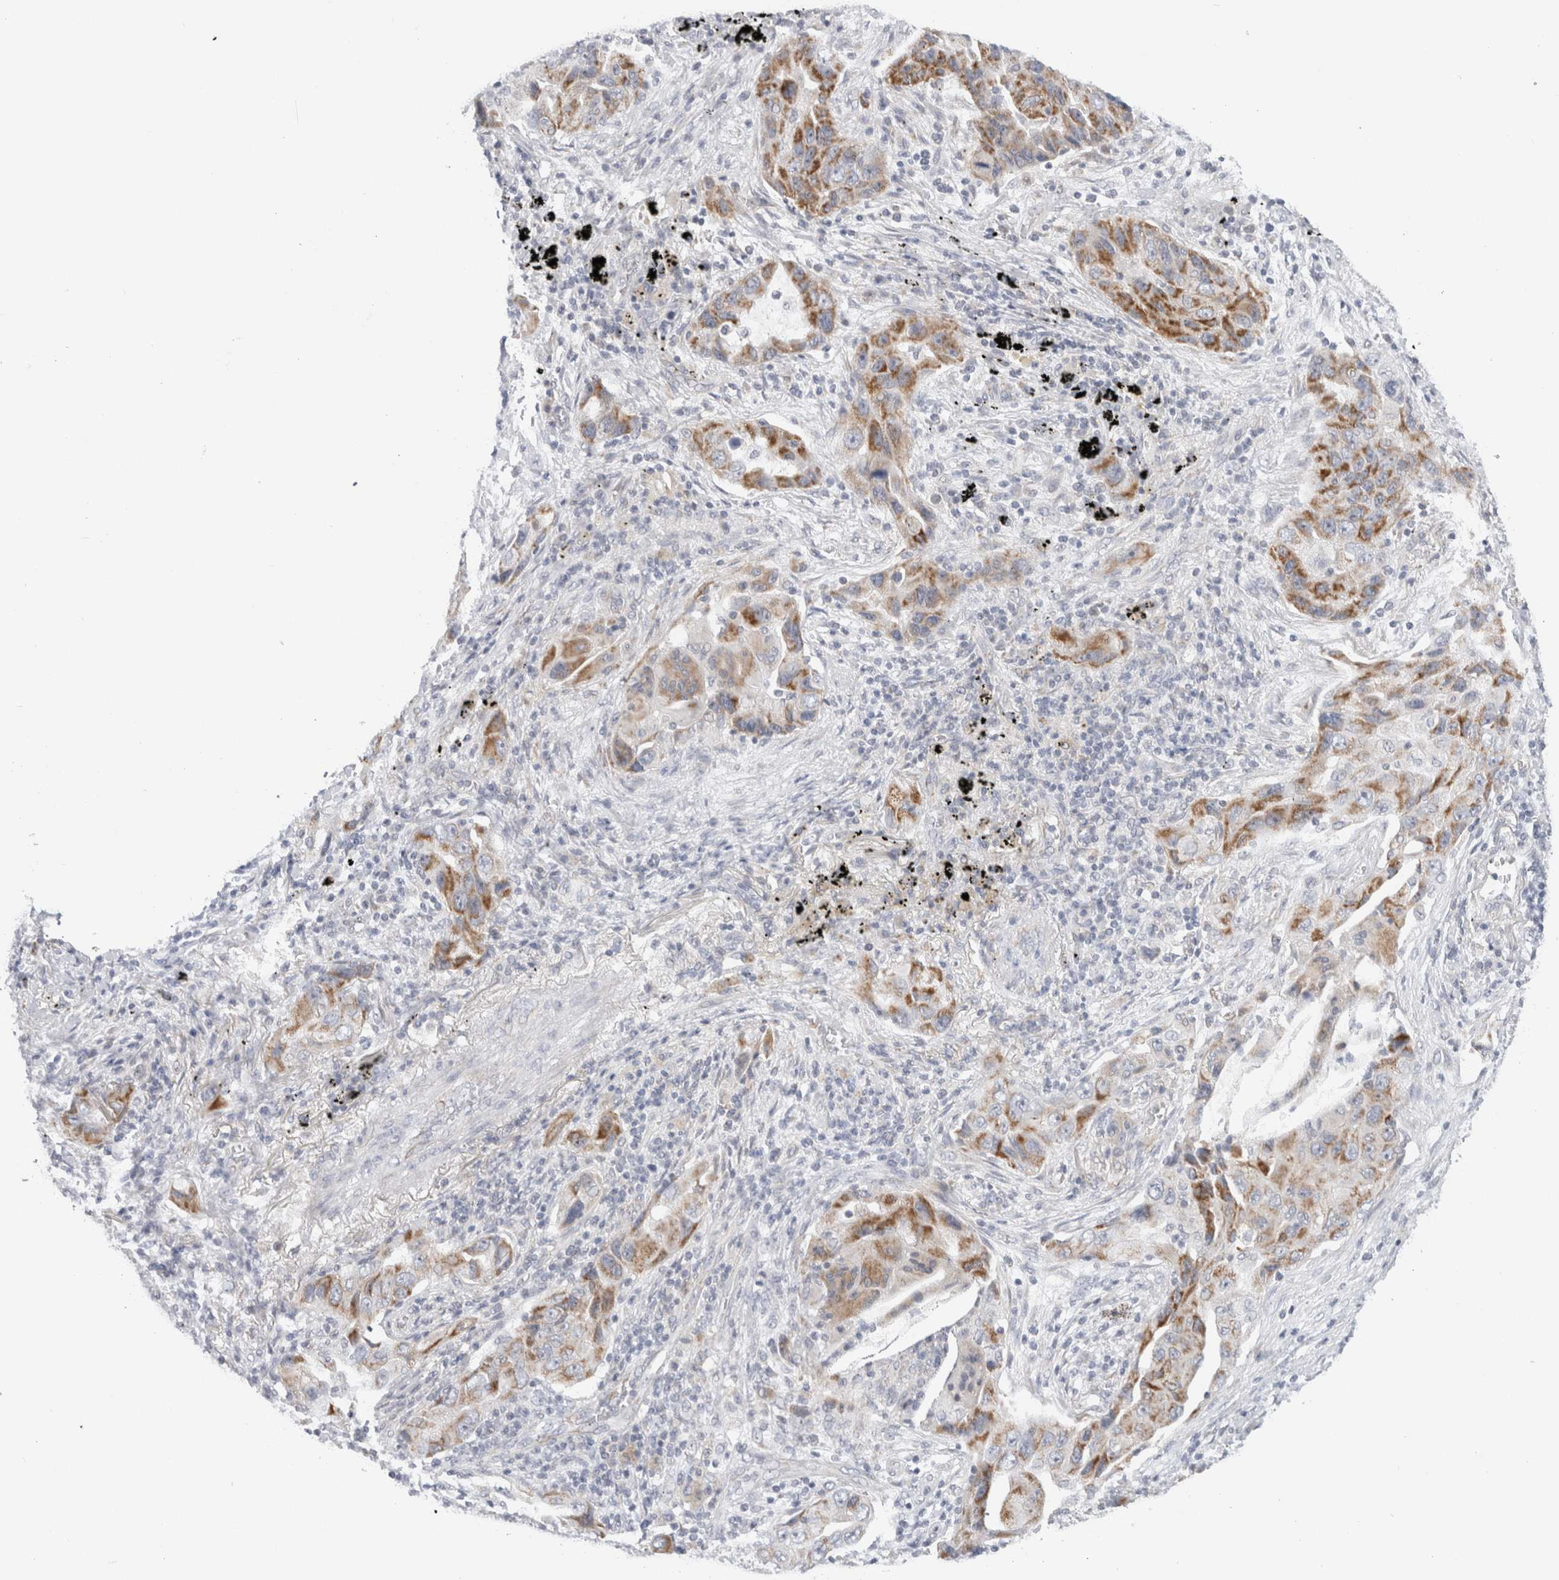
{"staining": {"intensity": "moderate", "quantity": ">75%", "location": "cytoplasmic/membranous"}, "tissue": "lung cancer", "cell_type": "Tumor cells", "image_type": "cancer", "snomed": [{"axis": "morphology", "description": "Adenocarcinoma, NOS"}, {"axis": "topography", "description": "Lung"}], "caption": "High-magnification brightfield microscopy of lung cancer stained with DAB (brown) and counterstained with hematoxylin (blue). tumor cells exhibit moderate cytoplasmic/membranous positivity is present in approximately>75% of cells.", "gene": "FAHD1", "patient": {"sex": "female", "age": 65}}